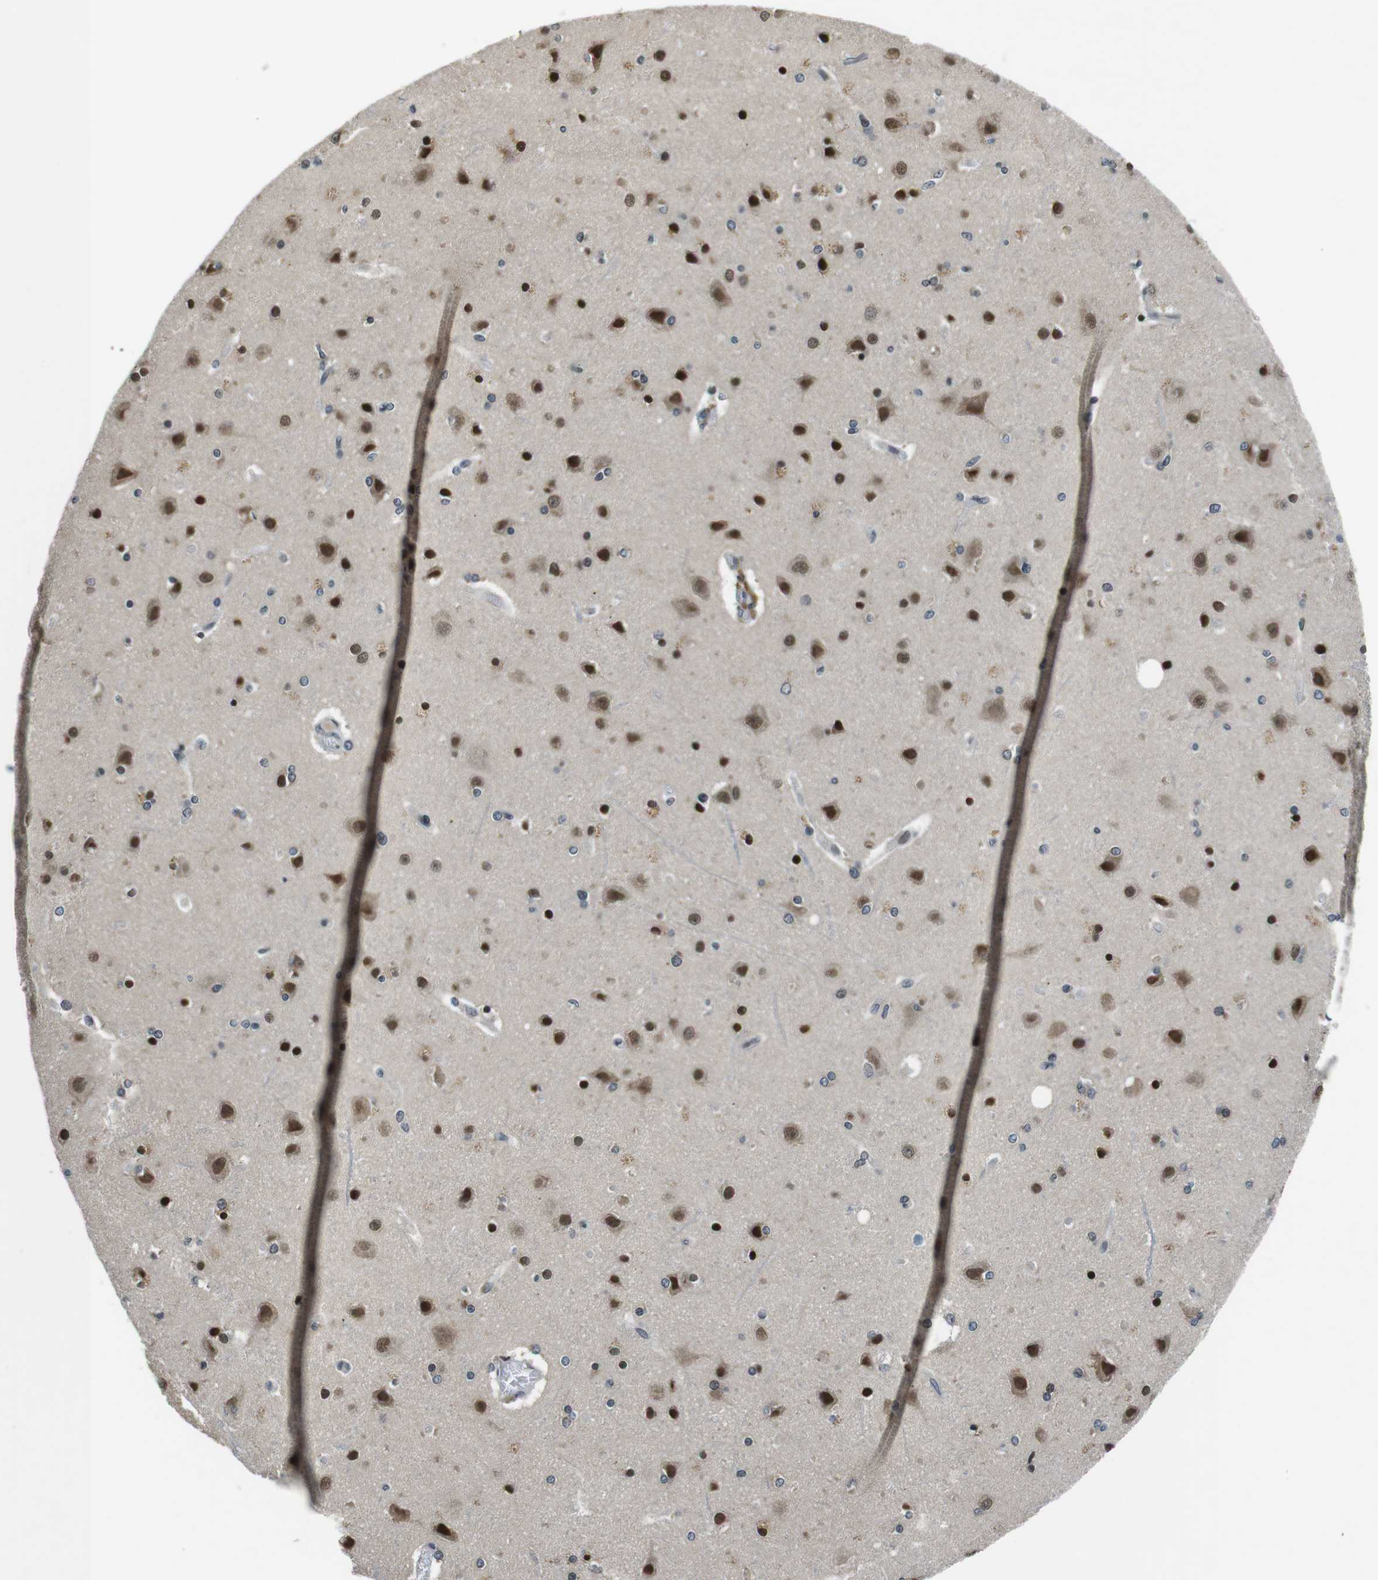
{"staining": {"intensity": "weak", "quantity": "25%-75%", "location": "nuclear"}, "tissue": "cerebral cortex", "cell_type": "Endothelial cells", "image_type": "normal", "snomed": [{"axis": "morphology", "description": "Normal tissue, NOS"}, {"axis": "topography", "description": "Cerebral cortex"}], "caption": "This histopathology image demonstrates IHC staining of unremarkable human cerebral cortex, with low weak nuclear positivity in approximately 25%-75% of endothelial cells.", "gene": "NEK4", "patient": {"sex": "female", "age": 54}}